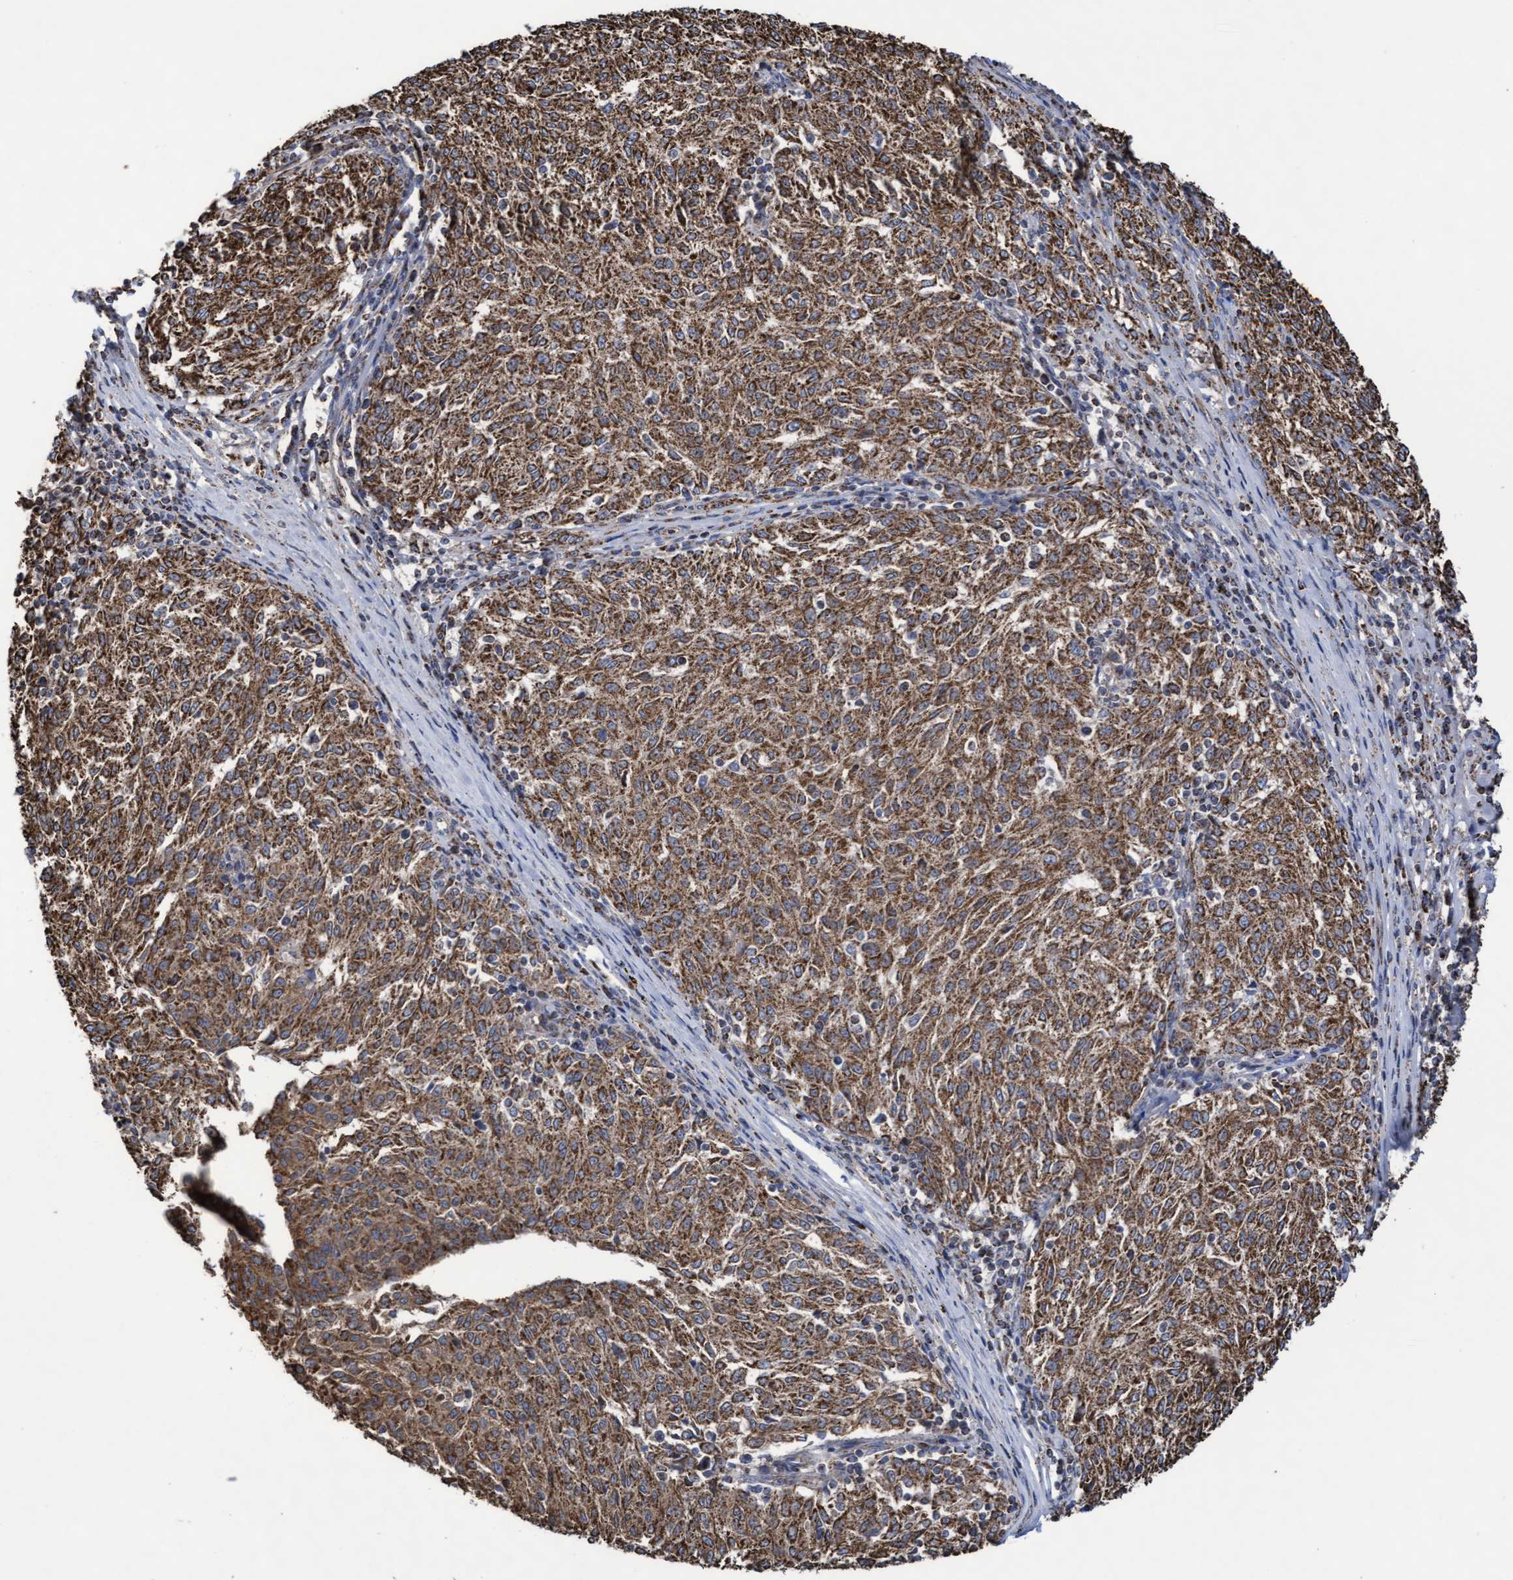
{"staining": {"intensity": "moderate", "quantity": ">75%", "location": "cytoplasmic/membranous"}, "tissue": "melanoma", "cell_type": "Tumor cells", "image_type": "cancer", "snomed": [{"axis": "morphology", "description": "Malignant melanoma, NOS"}, {"axis": "topography", "description": "Skin"}], "caption": "Immunohistochemical staining of human melanoma shows medium levels of moderate cytoplasmic/membranous protein expression in about >75% of tumor cells.", "gene": "COBL", "patient": {"sex": "female", "age": 72}}